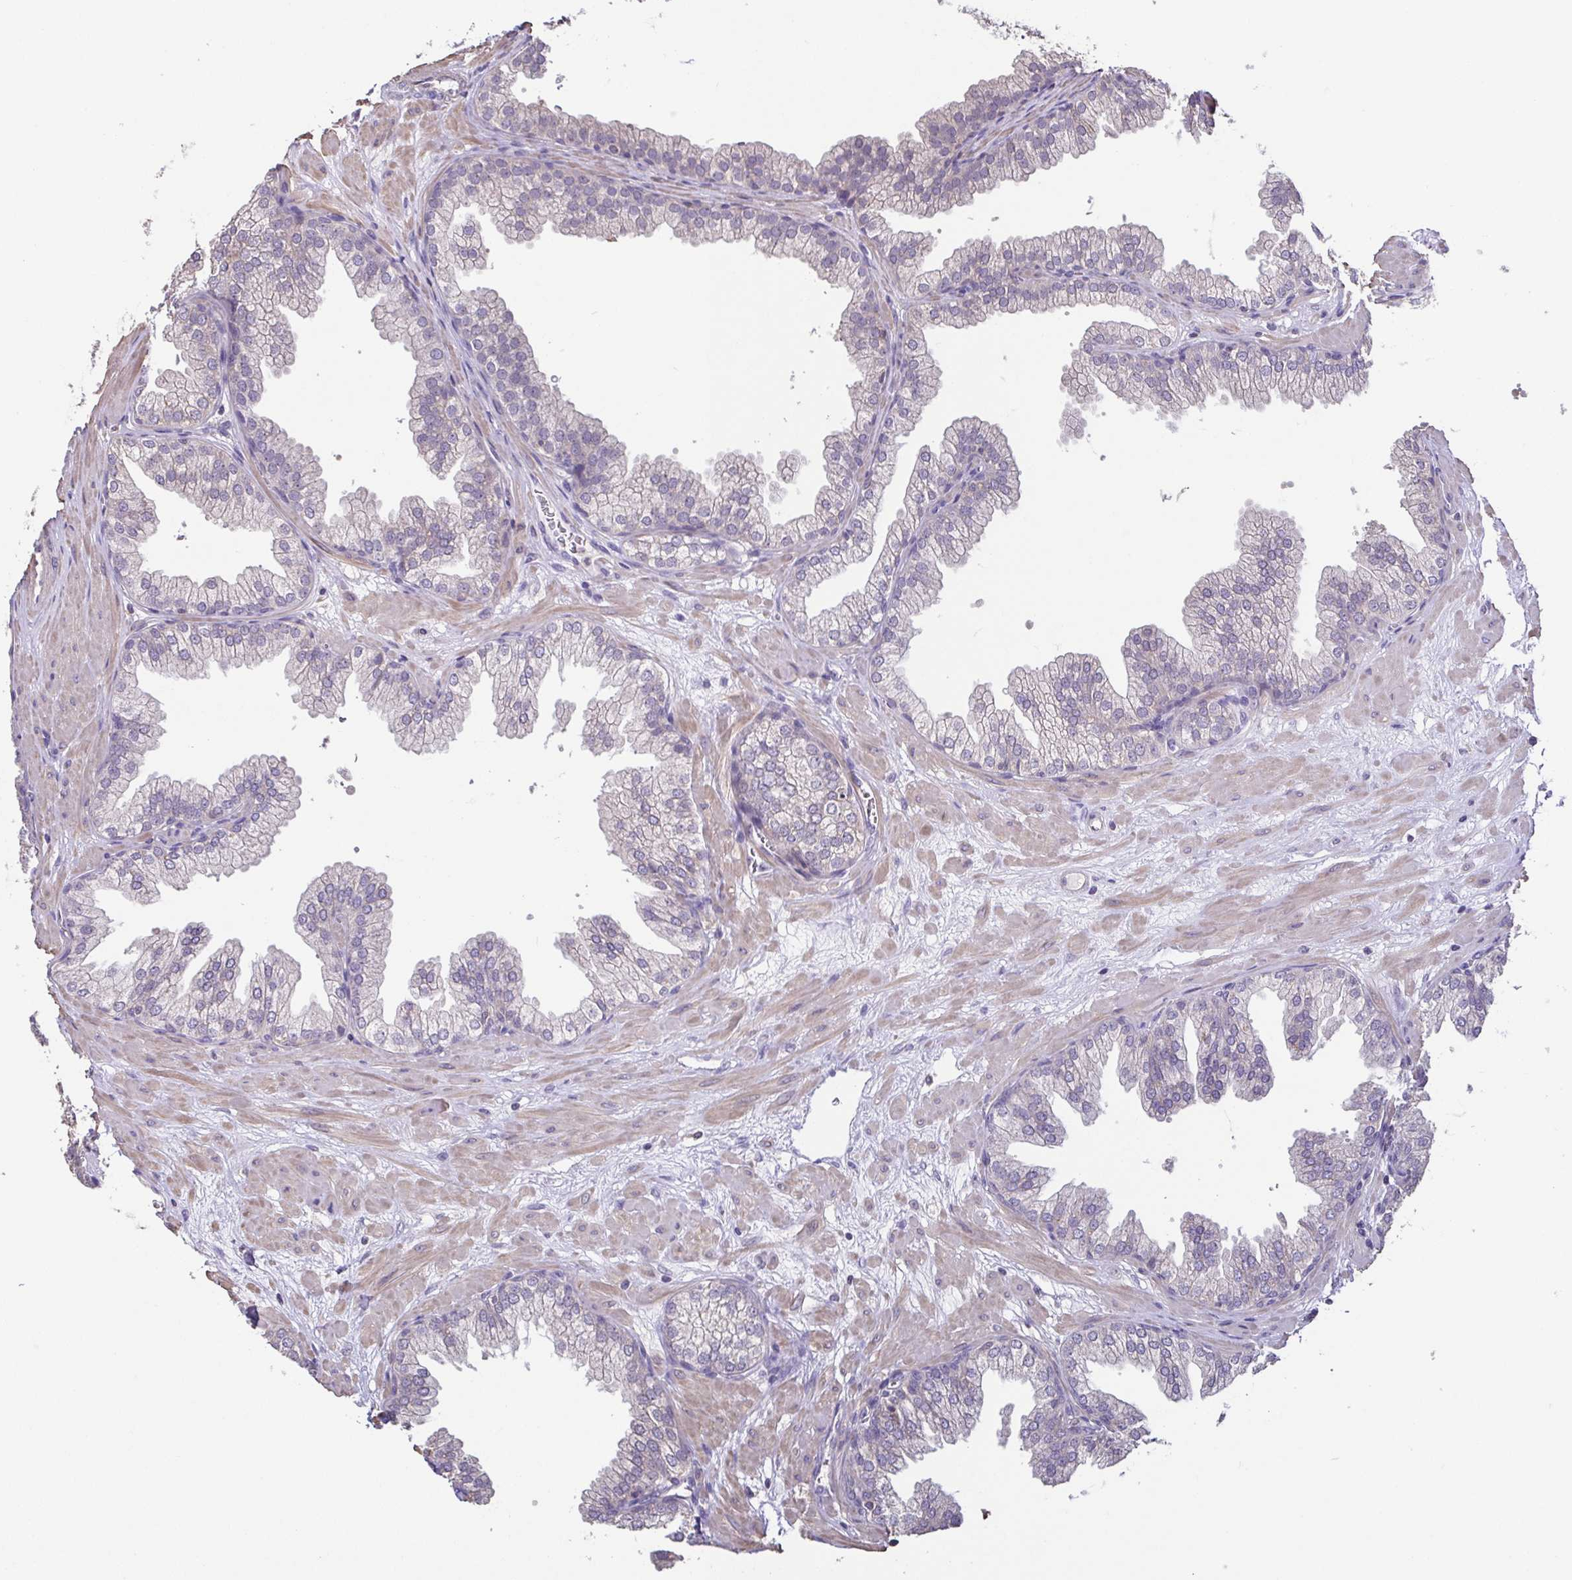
{"staining": {"intensity": "negative", "quantity": "none", "location": "none"}, "tissue": "prostate", "cell_type": "Glandular cells", "image_type": "normal", "snomed": [{"axis": "morphology", "description": "Normal tissue, NOS"}, {"axis": "topography", "description": "Prostate"}], "caption": "Human prostate stained for a protein using immunohistochemistry demonstrates no positivity in glandular cells.", "gene": "ACTRT2", "patient": {"sex": "male", "age": 37}}